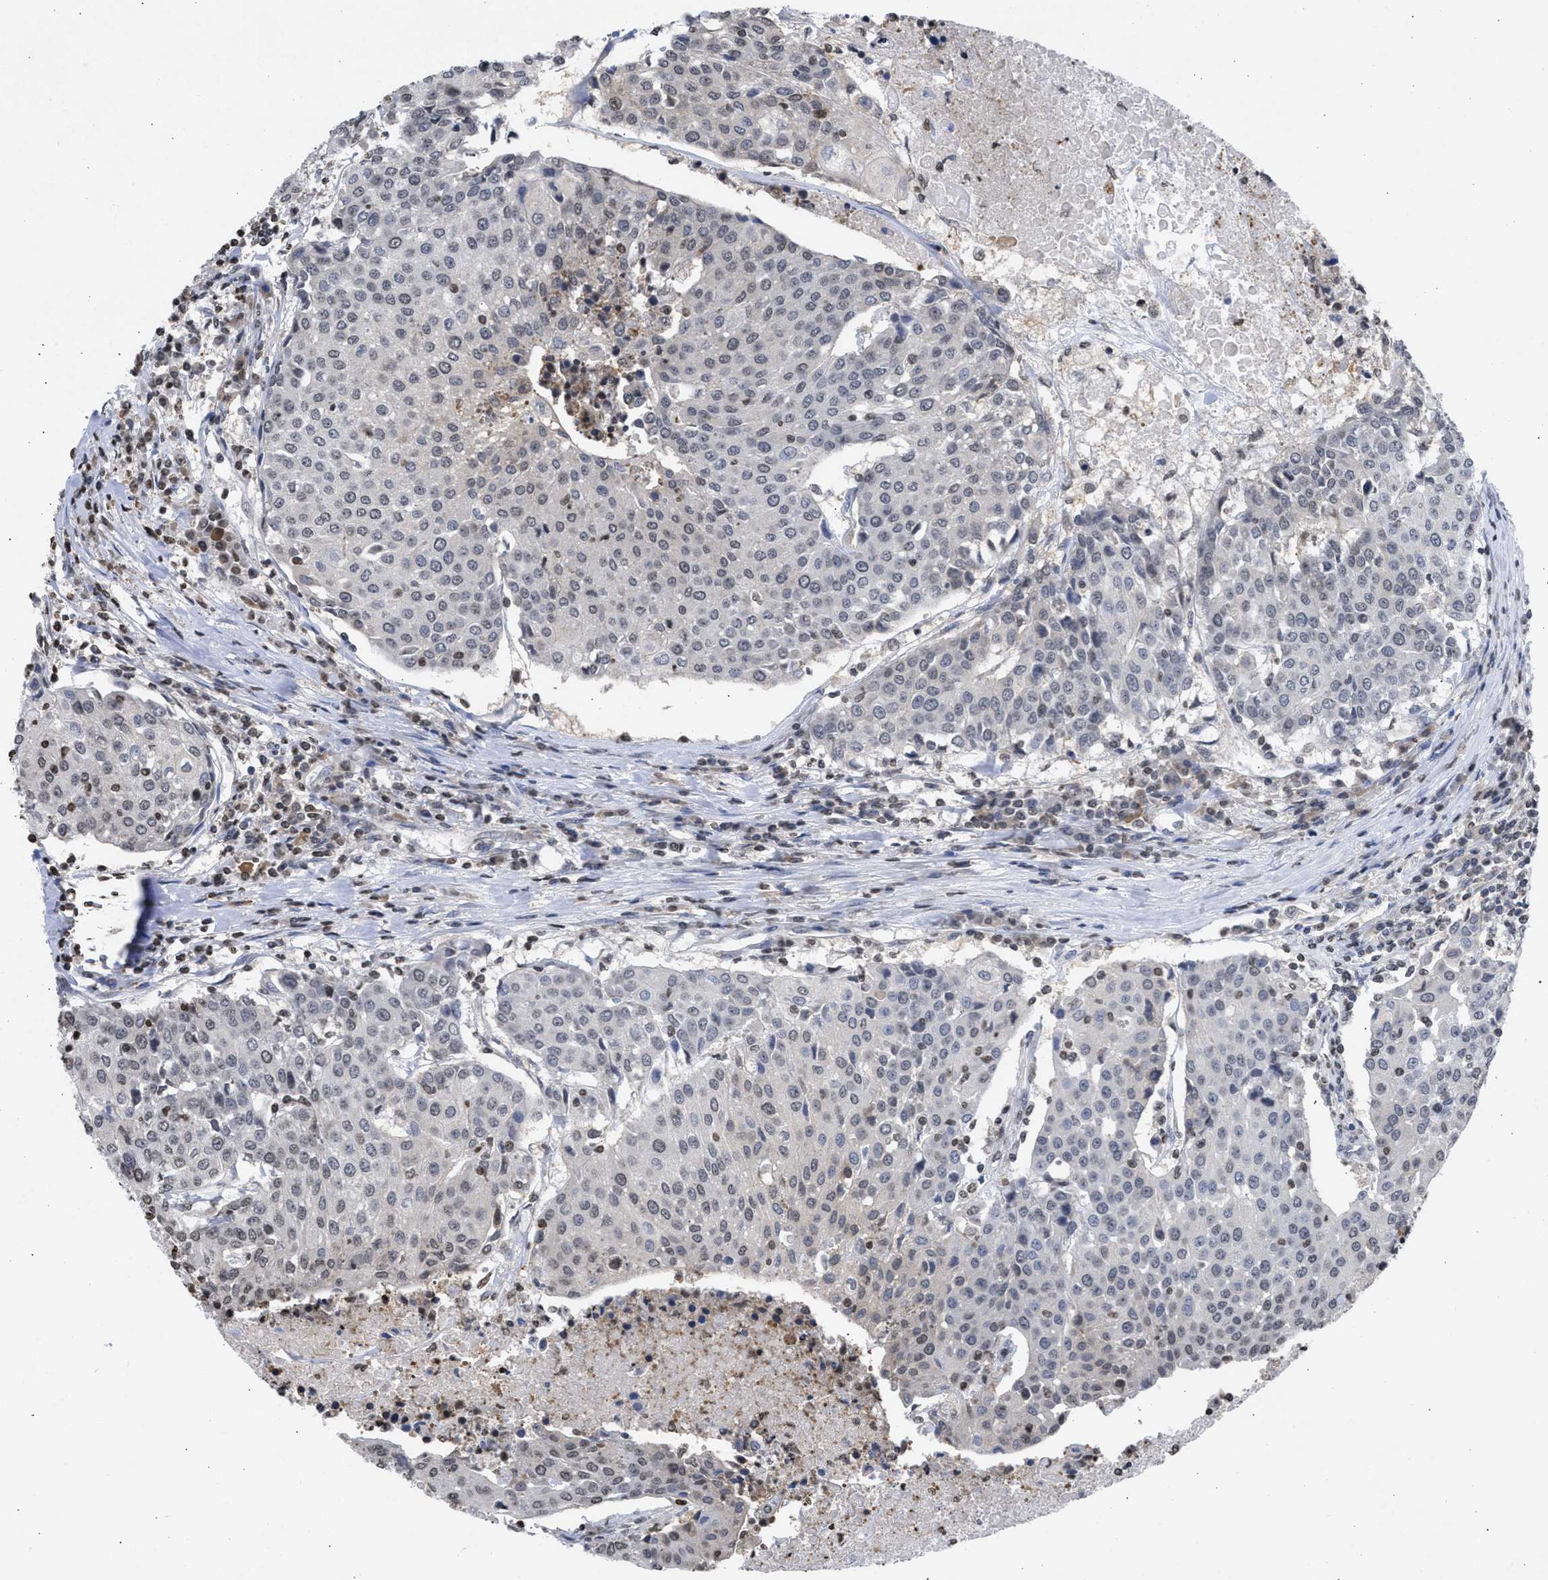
{"staining": {"intensity": "weak", "quantity": "<25%", "location": "nuclear"}, "tissue": "urothelial cancer", "cell_type": "Tumor cells", "image_type": "cancer", "snomed": [{"axis": "morphology", "description": "Urothelial carcinoma, High grade"}, {"axis": "topography", "description": "Urinary bladder"}], "caption": "This is an IHC micrograph of urothelial cancer. There is no staining in tumor cells.", "gene": "NUP35", "patient": {"sex": "female", "age": 85}}